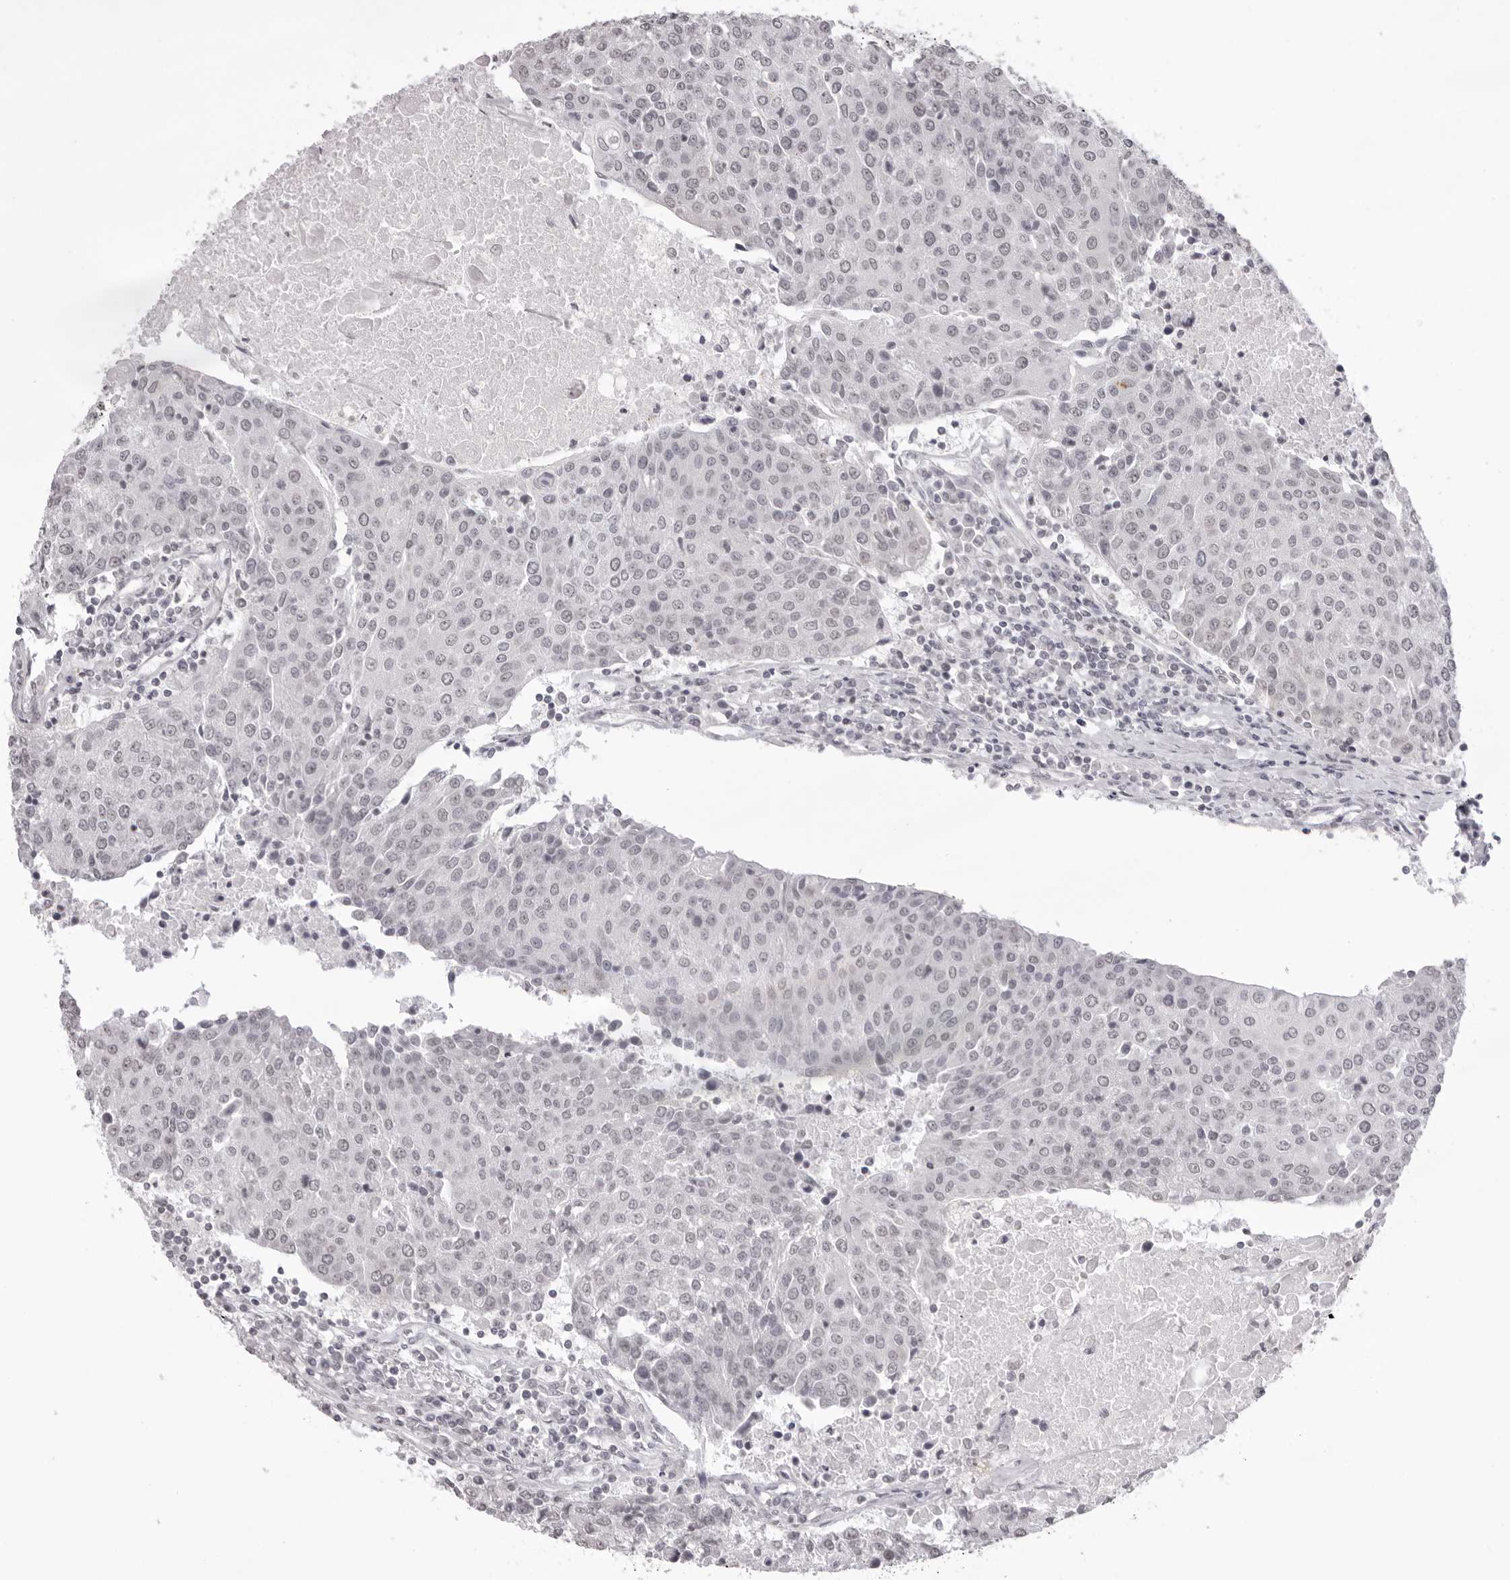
{"staining": {"intensity": "negative", "quantity": "none", "location": "none"}, "tissue": "urothelial cancer", "cell_type": "Tumor cells", "image_type": "cancer", "snomed": [{"axis": "morphology", "description": "Urothelial carcinoma, High grade"}, {"axis": "topography", "description": "Urinary bladder"}], "caption": "High magnification brightfield microscopy of urothelial carcinoma (high-grade) stained with DAB (brown) and counterstained with hematoxylin (blue): tumor cells show no significant positivity.", "gene": "NTM", "patient": {"sex": "female", "age": 85}}